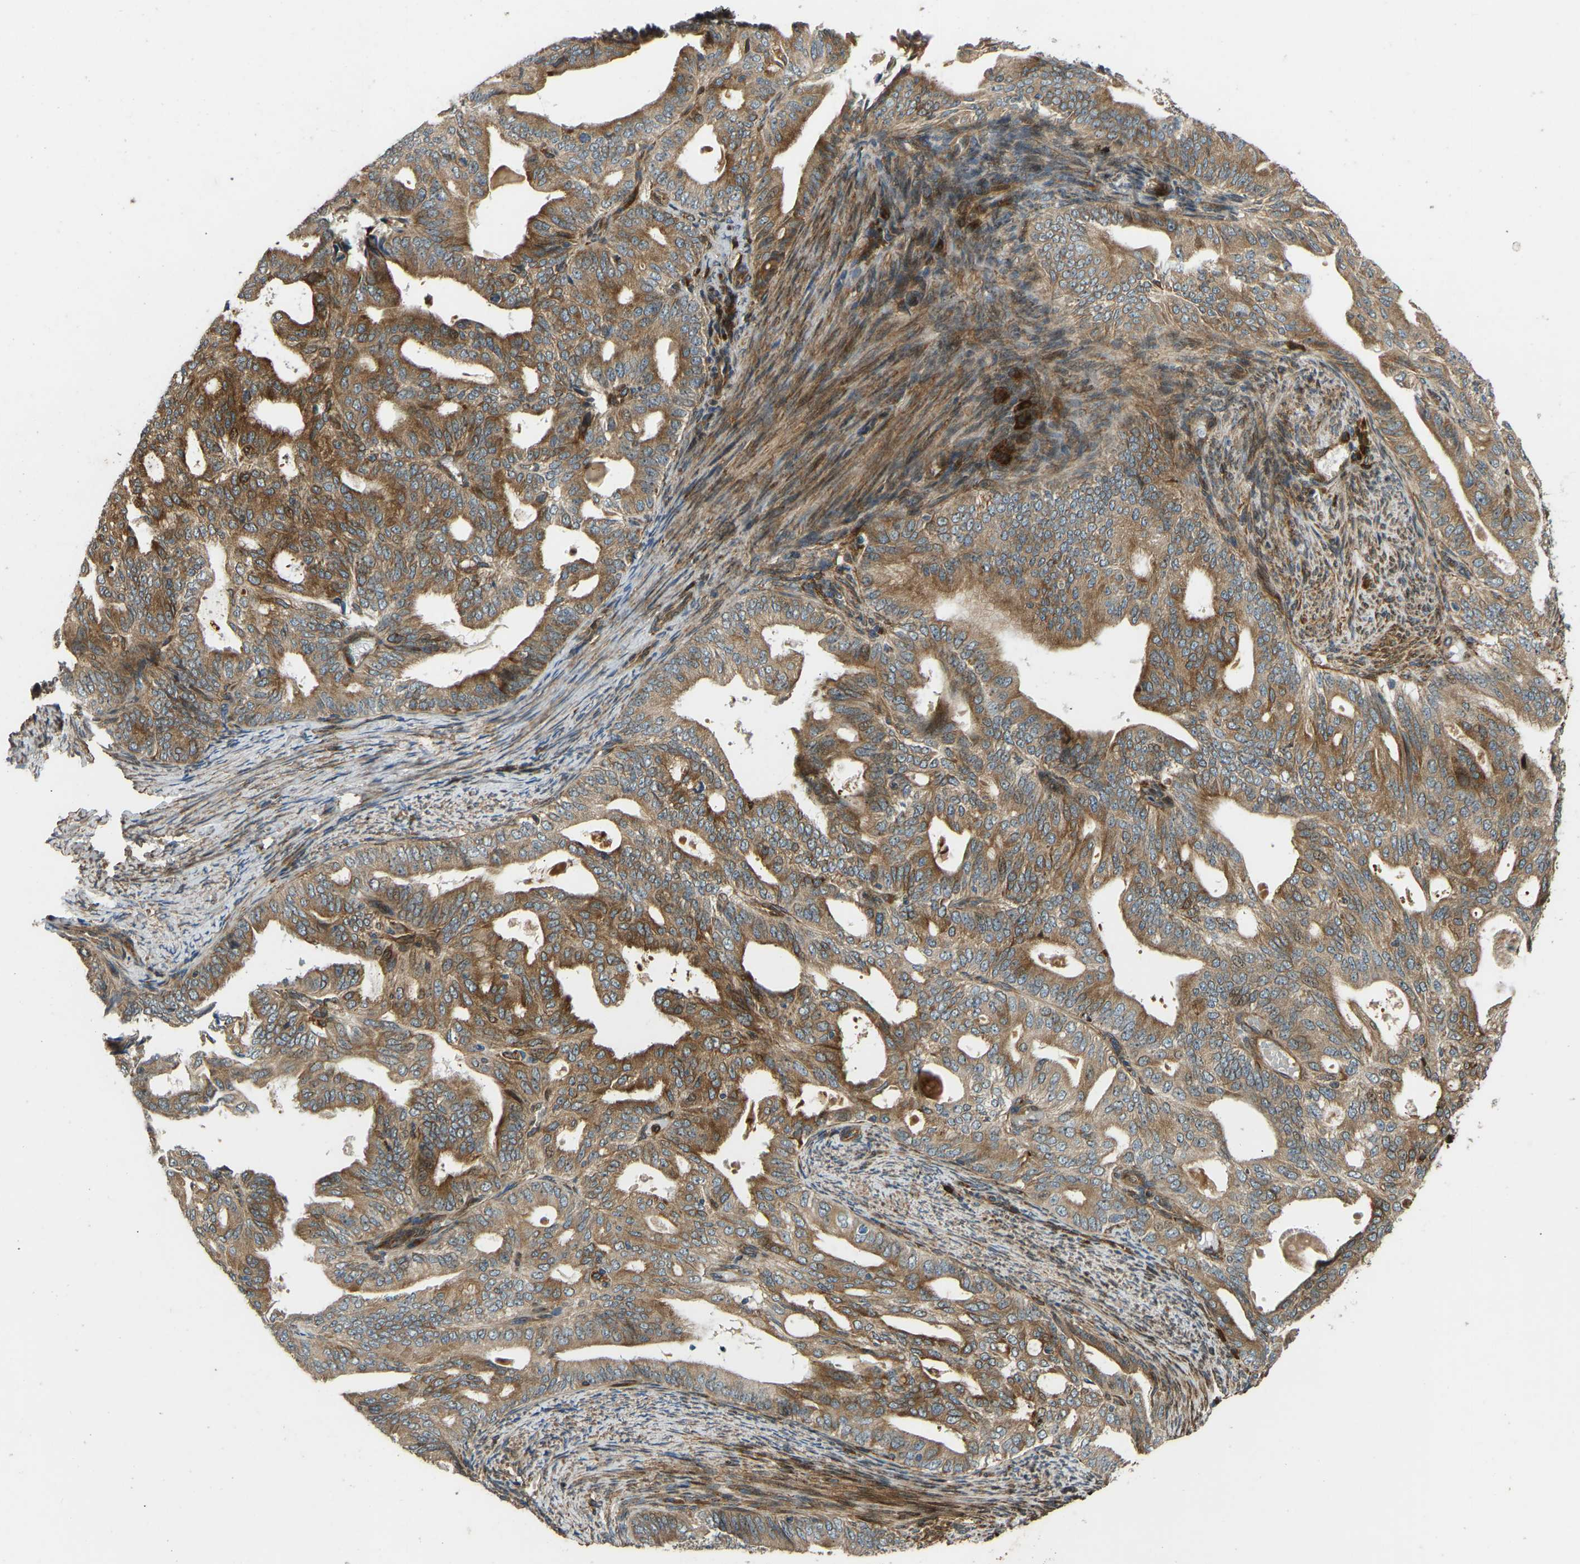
{"staining": {"intensity": "moderate", "quantity": ">75%", "location": "cytoplasmic/membranous"}, "tissue": "endometrial cancer", "cell_type": "Tumor cells", "image_type": "cancer", "snomed": [{"axis": "morphology", "description": "Adenocarcinoma, NOS"}, {"axis": "topography", "description": "Endometrium"}], "caption": "This image displays IHC staining of human endometrial cancer, with medium moderate cytoplasmic/membranous positivity in approximately >75% of tumor cells.", "gene": "OS9", "patient": {"sex": "female", "age": 58}}